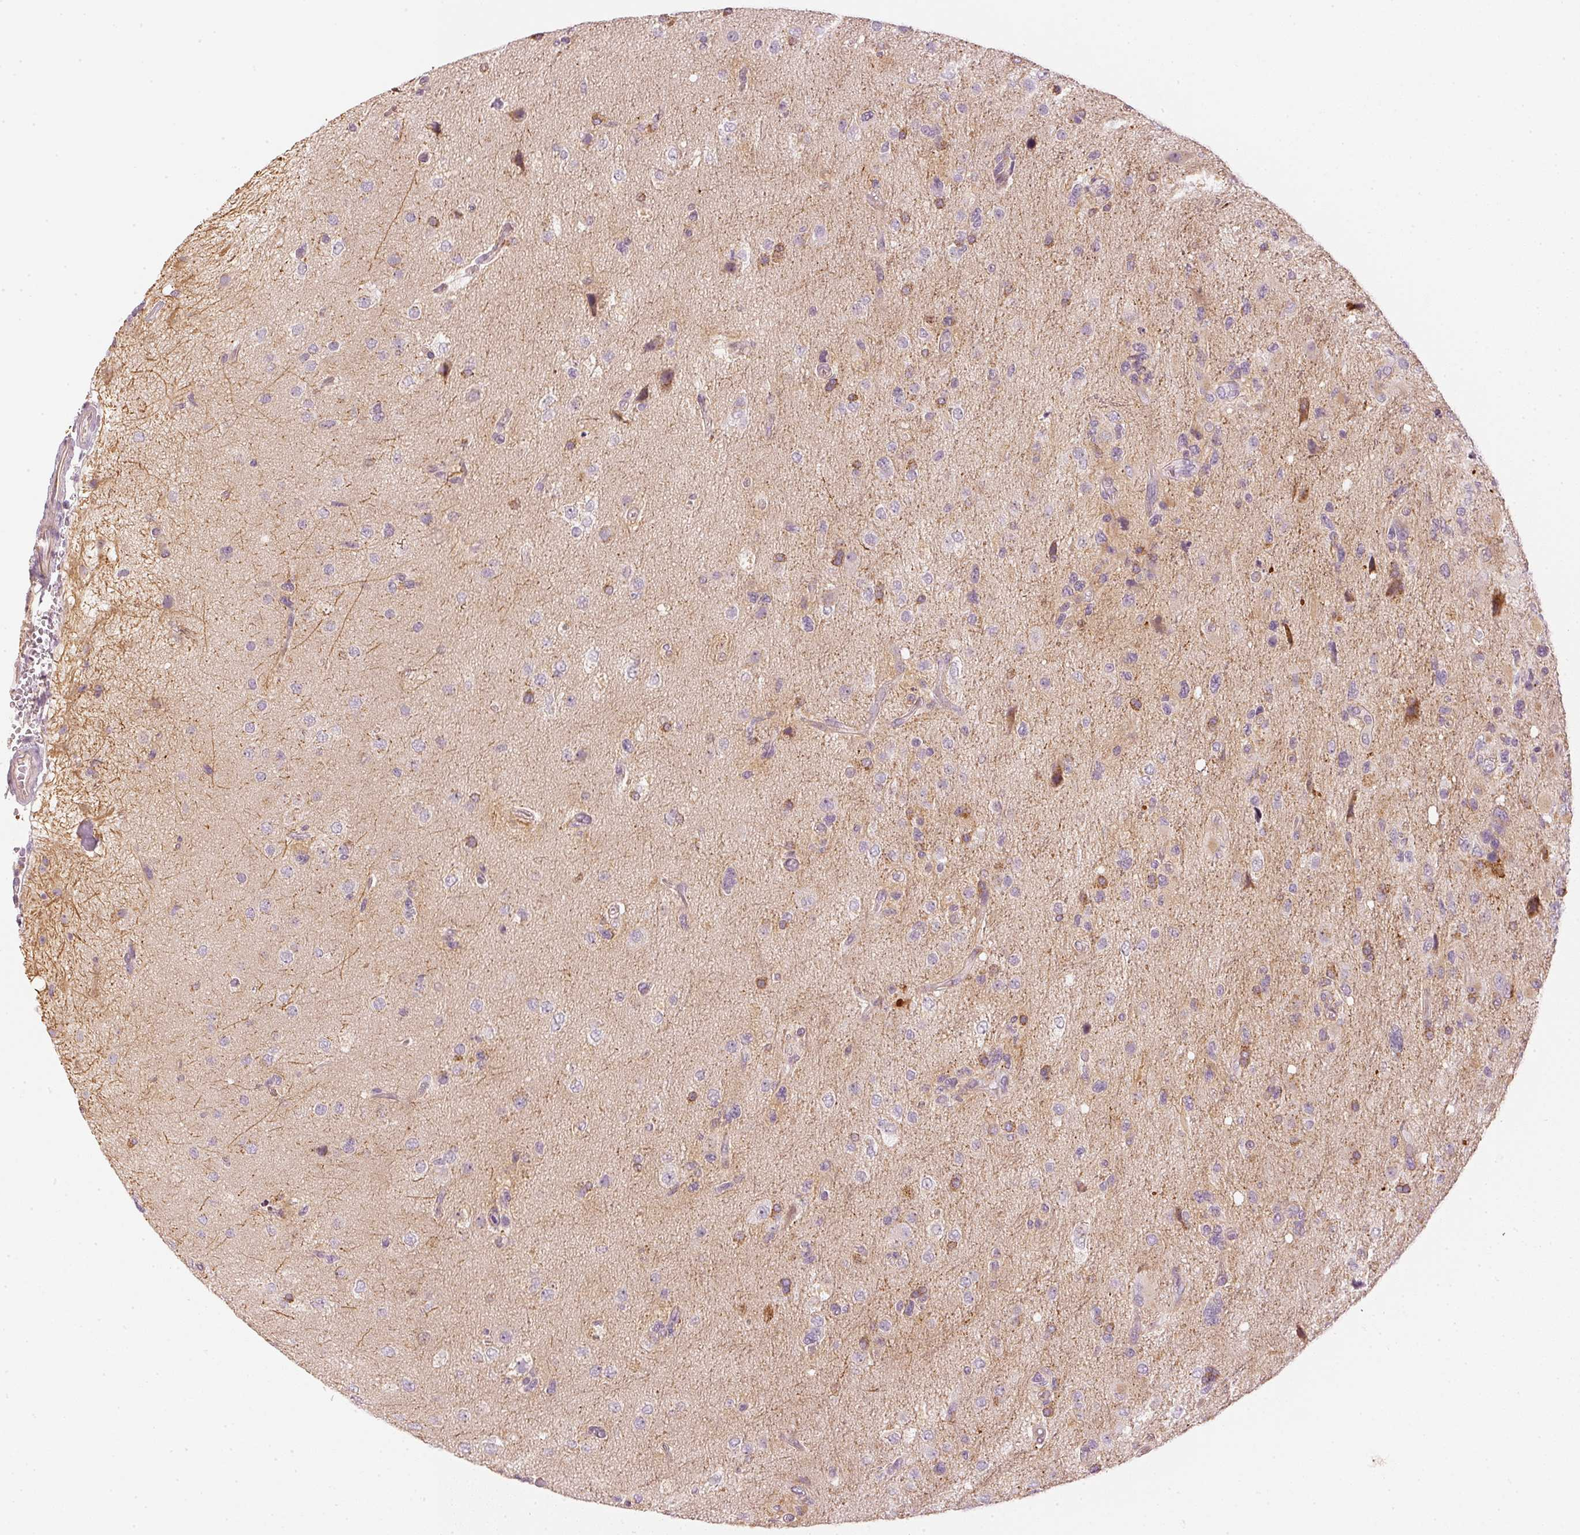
{"staining": {"intensity": "negative", "quantity": "none", "location": "none"}, "tissue": "glioma", "cell_type": "Tumor cells", "image_type": "cancer", "snomed": [{"axis": "morphology", "description": "Glioma, malignant, High grade"}, {"axis": "topography", "description": "Brain"}], "caption": "Immunohistochemistry (IHC) image of human glioma stained for a protein (brown), which displays no positivity in tumor cells.", "gene": "APLP1", "patient": {"sex": "female", "age": 71}}